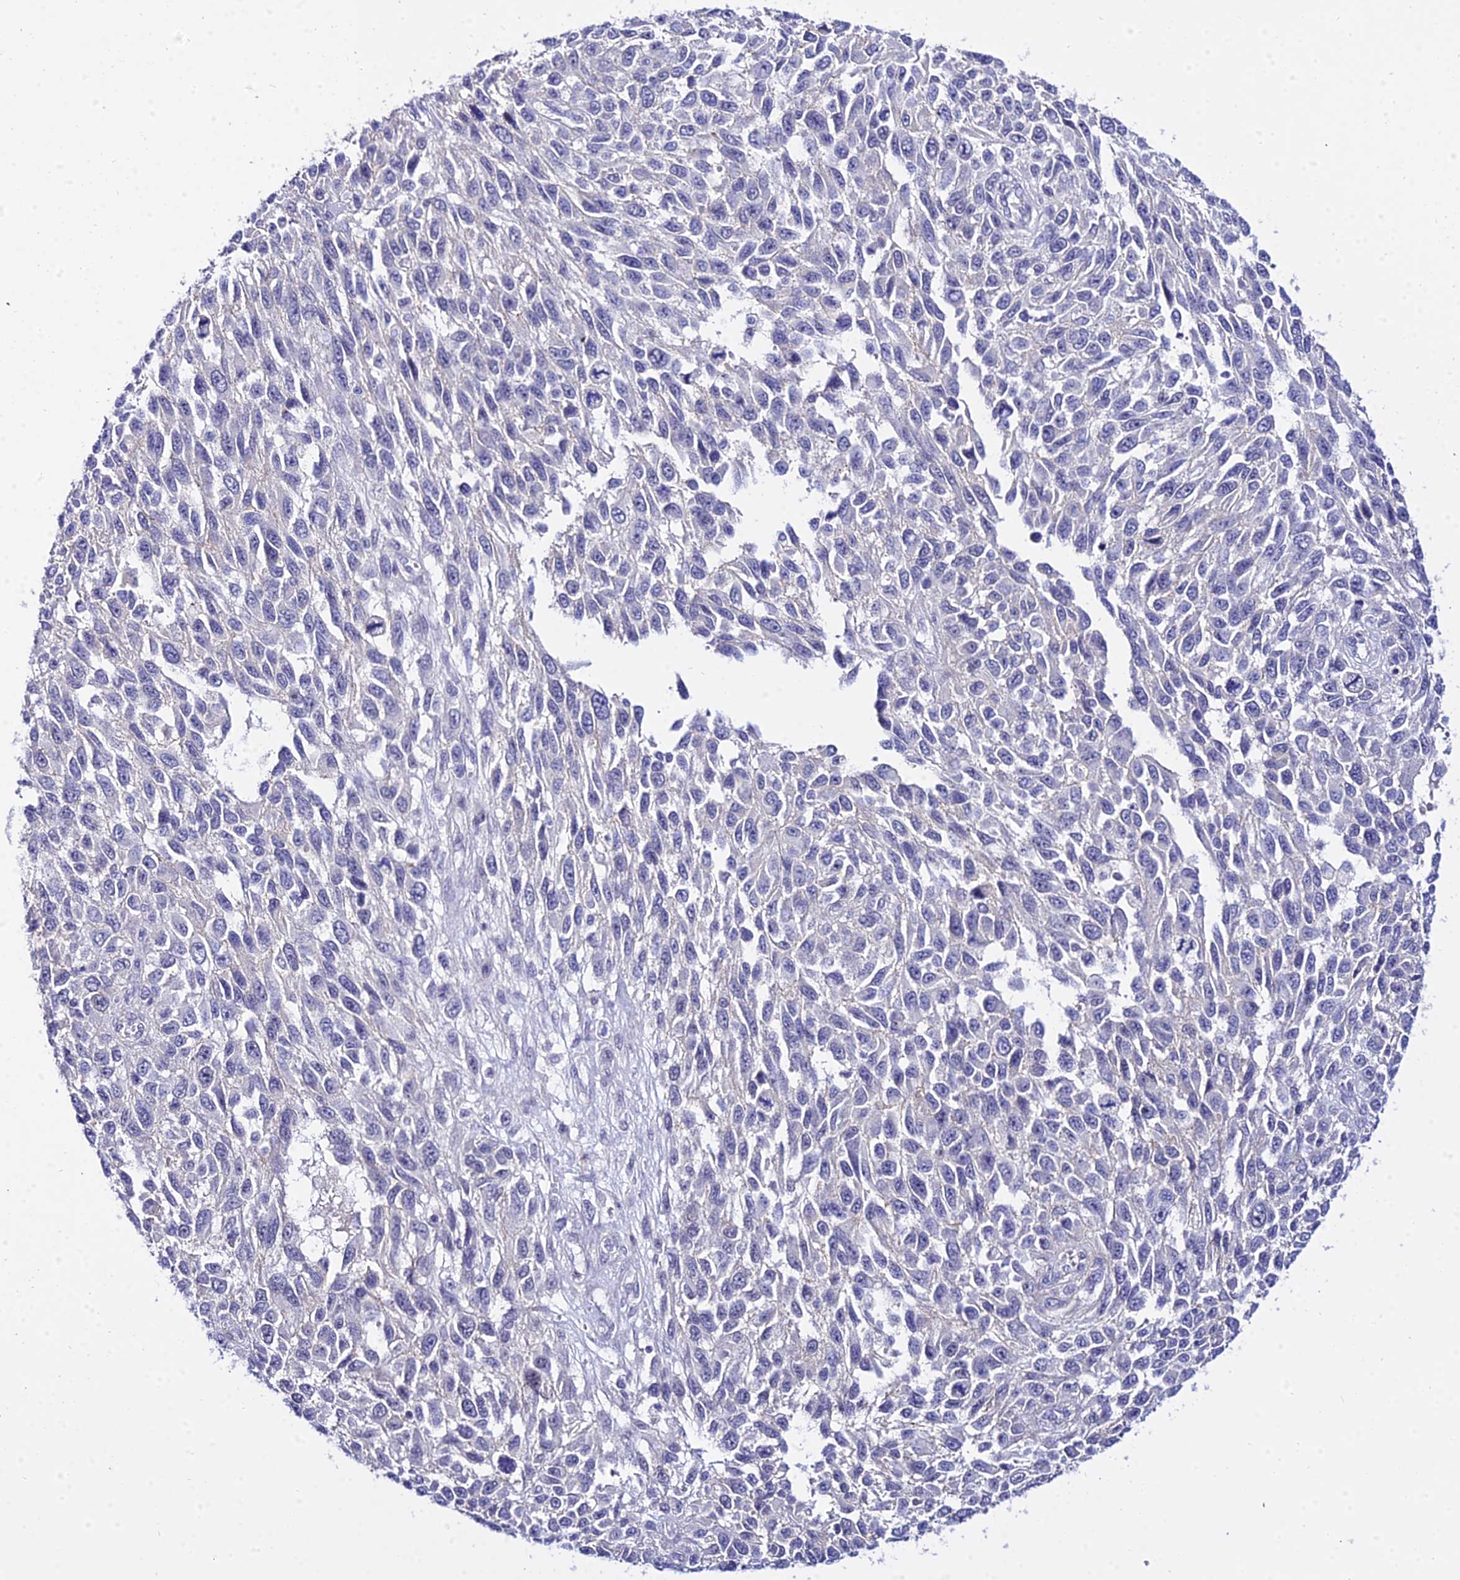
{"staining": {"intensity": "negative", "quantity": "none", "location": "none"}, "tissue": "melanoma", "cell_type": "Tumor cells", "image_type": "cancer", "snomed": [{"axis": "morphology", "description": "Malignant melanoma, NOS"}, {"axis": "topography", "description": "Skin"}], "caption": "The micrograph reveals no staining of tumor cells in malignant melanoma.", "gene": "ZNF628", "patient": {"sex": "female", "age": 96}}